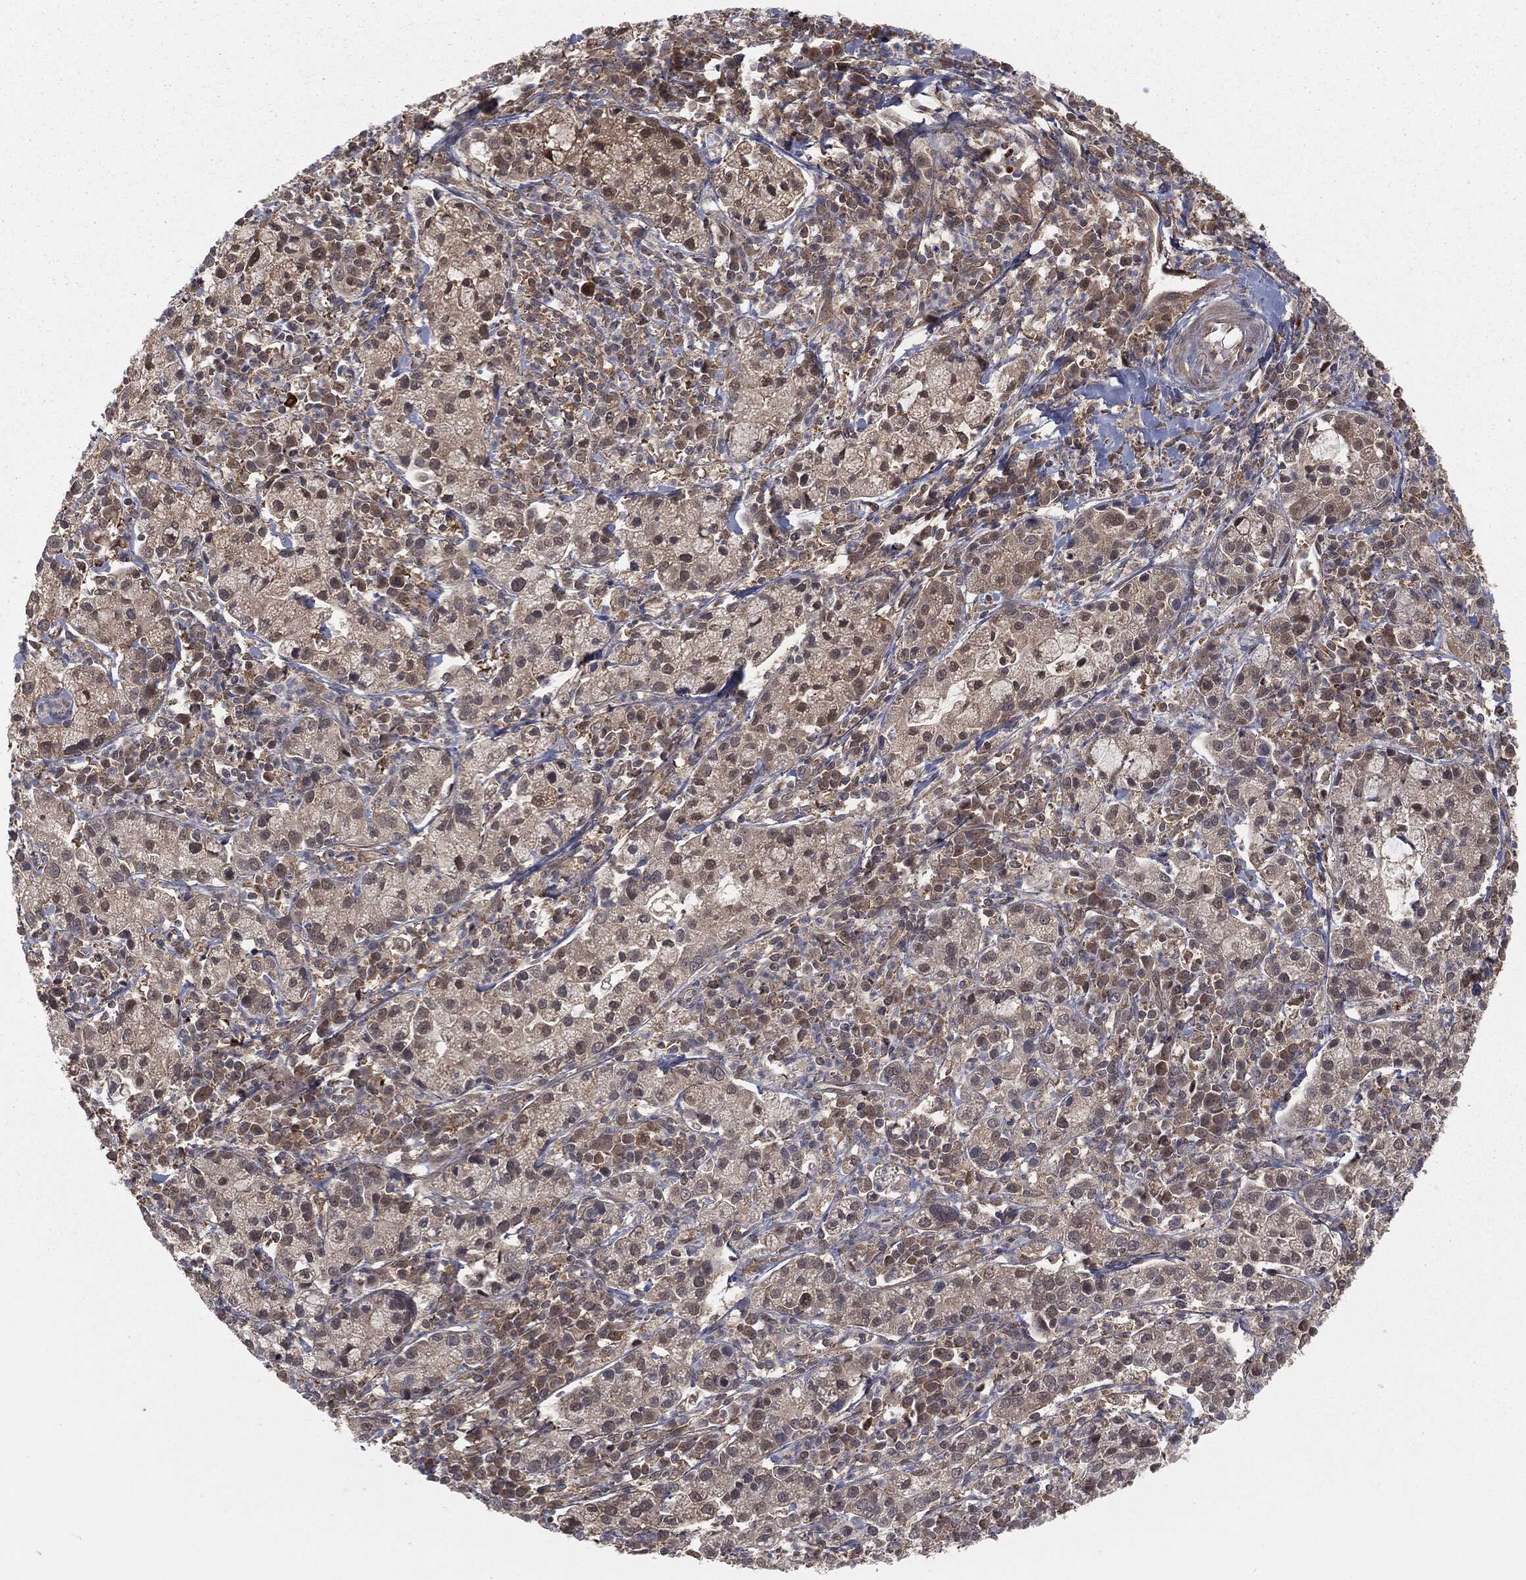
{"staining": {"intensity": "weak", "quantity": "<25%", "location": "cytoplasmic/membranous"}, "tissue": "cervical cancer", "cell_type": "Tumor cells", "image_type": "cancer", "snomed": [{"axis": "morphology", "description": "Normal tissue, NOS"}, {"axis": "morphology", "description": "Adenocarcinoma, NOS"}, {"axis": "topography", "description": "Cervix"}], "caption": "Cervical adenocarcinoma stained for a protein using immunohistochemistry (IHC) displays no staining tumor cells.", "gene": "FBXO7", "patient": {"sex": "female", "age": 44}}